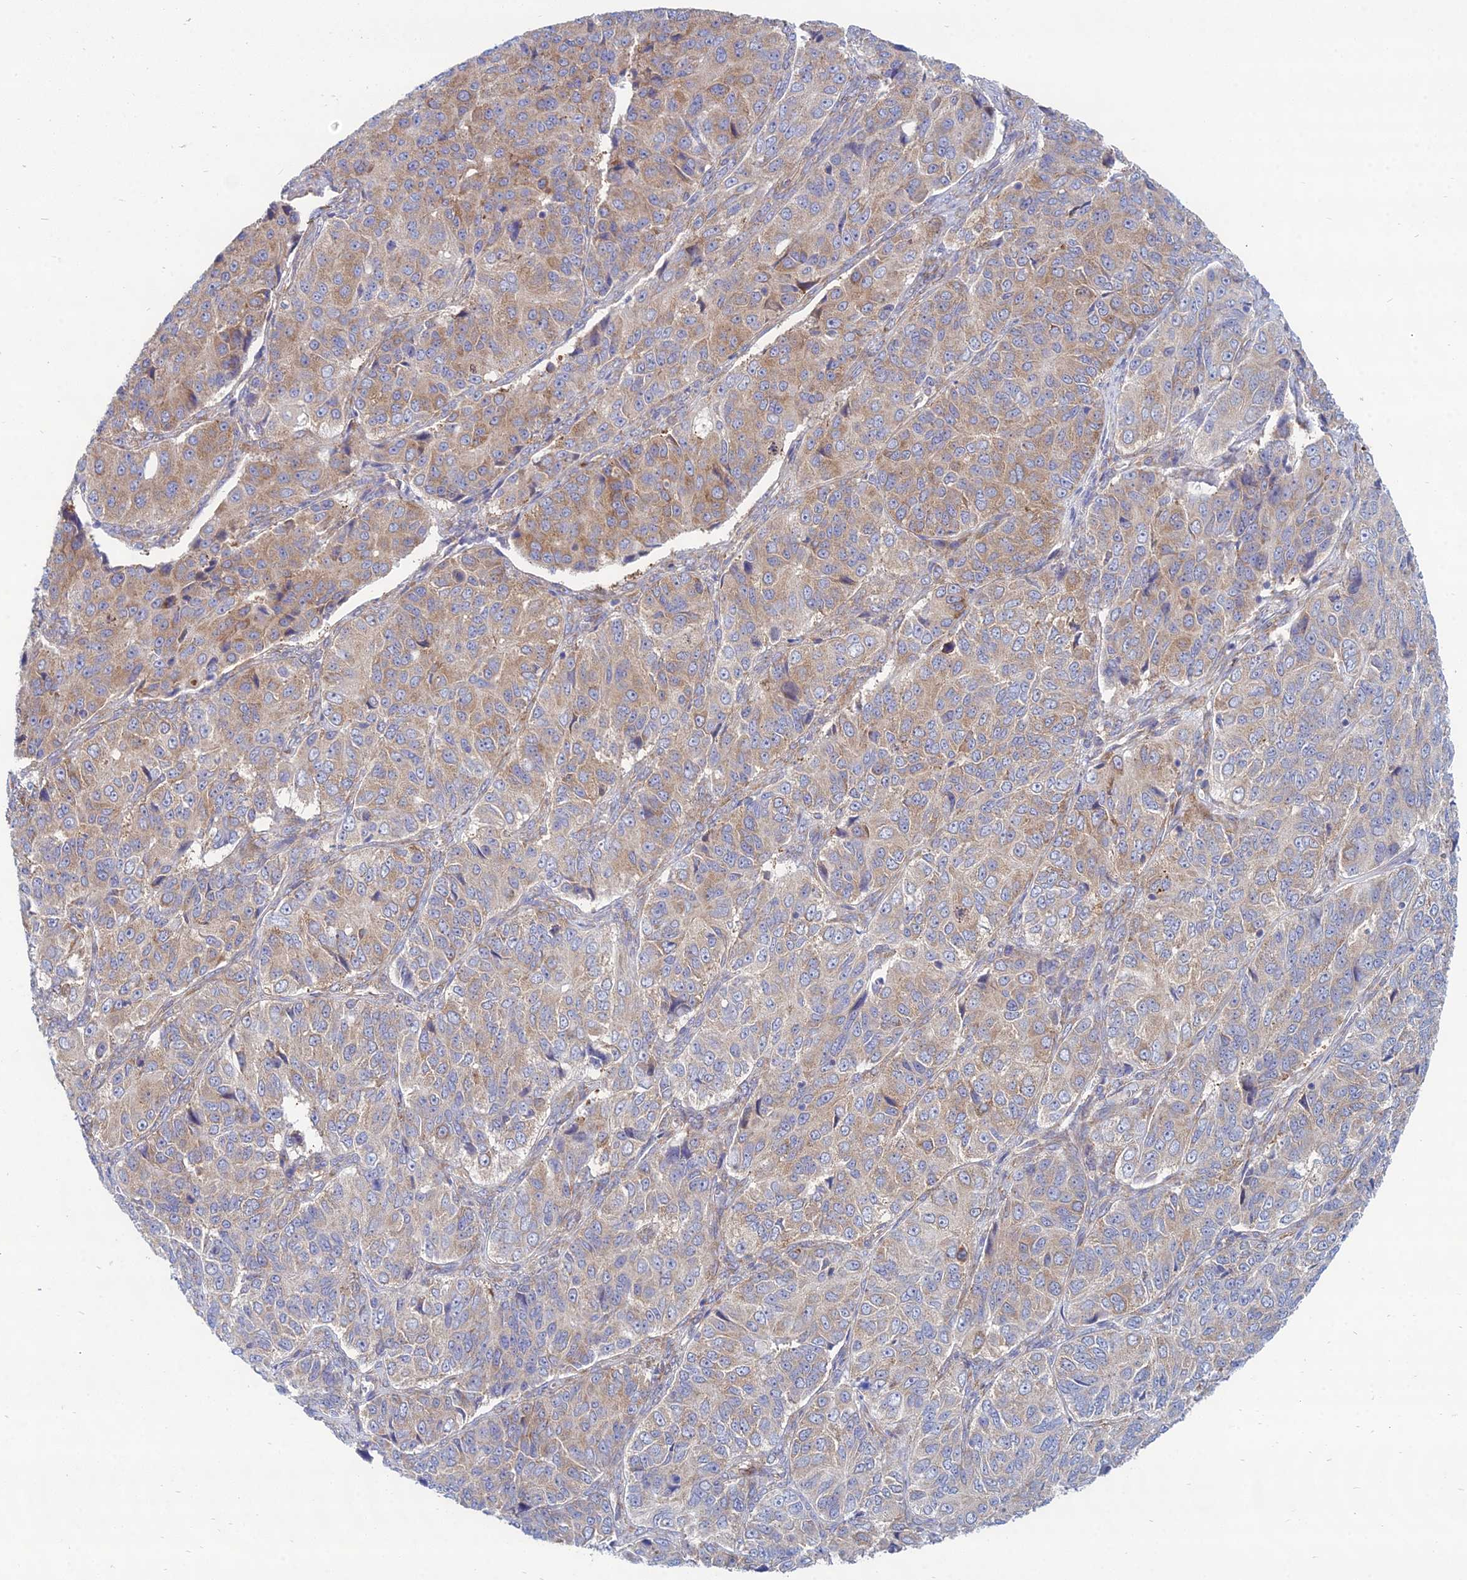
{"staining": {"intensity": "moderate", "quantity": "25%-75%", "location": "cytoplasmic/membranous"}, "tissue": "ovarian cancer", "cell_type": "Tumor cells", "image_type": "cancer", "snomed": [{"axis": "morphology", "description": "Carcinoma, endometroid"}, {"axis": "topography", "description": "Ovary"}], "caption": "Immunohistochemistry (IHC) staining of ovarian cancer (endometroid carcinoma), which reveals medium levels of moderate cytoplasmic/membranous expression in approximately 25%-75% of tumor cells indicating moderate cytoplasmic/membranous protein positivity. The staining was performed using DAB (brown) for protein detection and nuclei were counterstained in hematoxylin (blue).", "gene": "TXLNA", "patient": {"sex": "female", "age": 51}}